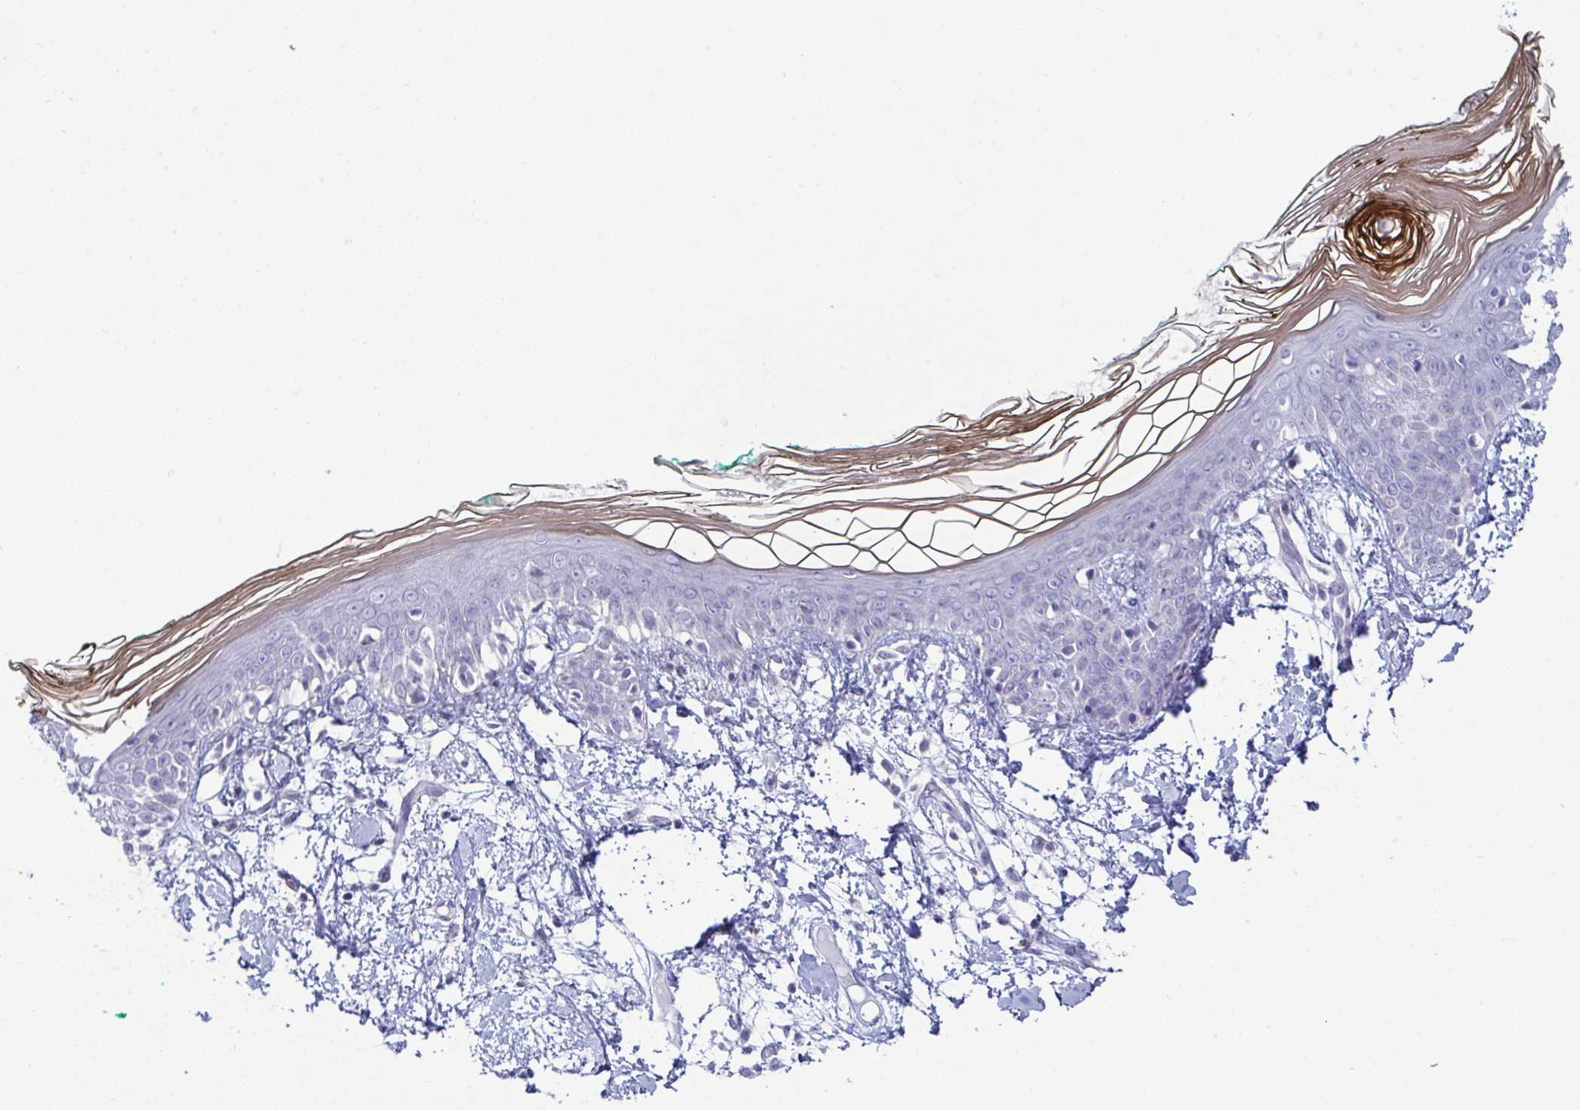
{"staining": {"intensity": "negative", "quantity": "none", "location": "none"}, "tissue": "skin", "cell_type": "Fibroblasts", "image_type": "normal", "snomed": [{"axis": "morphology", "description": "Normal tissue, NOS"}, {"axis": "topography", "description": "Skin"}], "caption": "Image shows no significant protein expression in fibroblasts of normal skin.", "gene": "ATP6V0D2", "patient": {"sex": "female", "age": 34}}